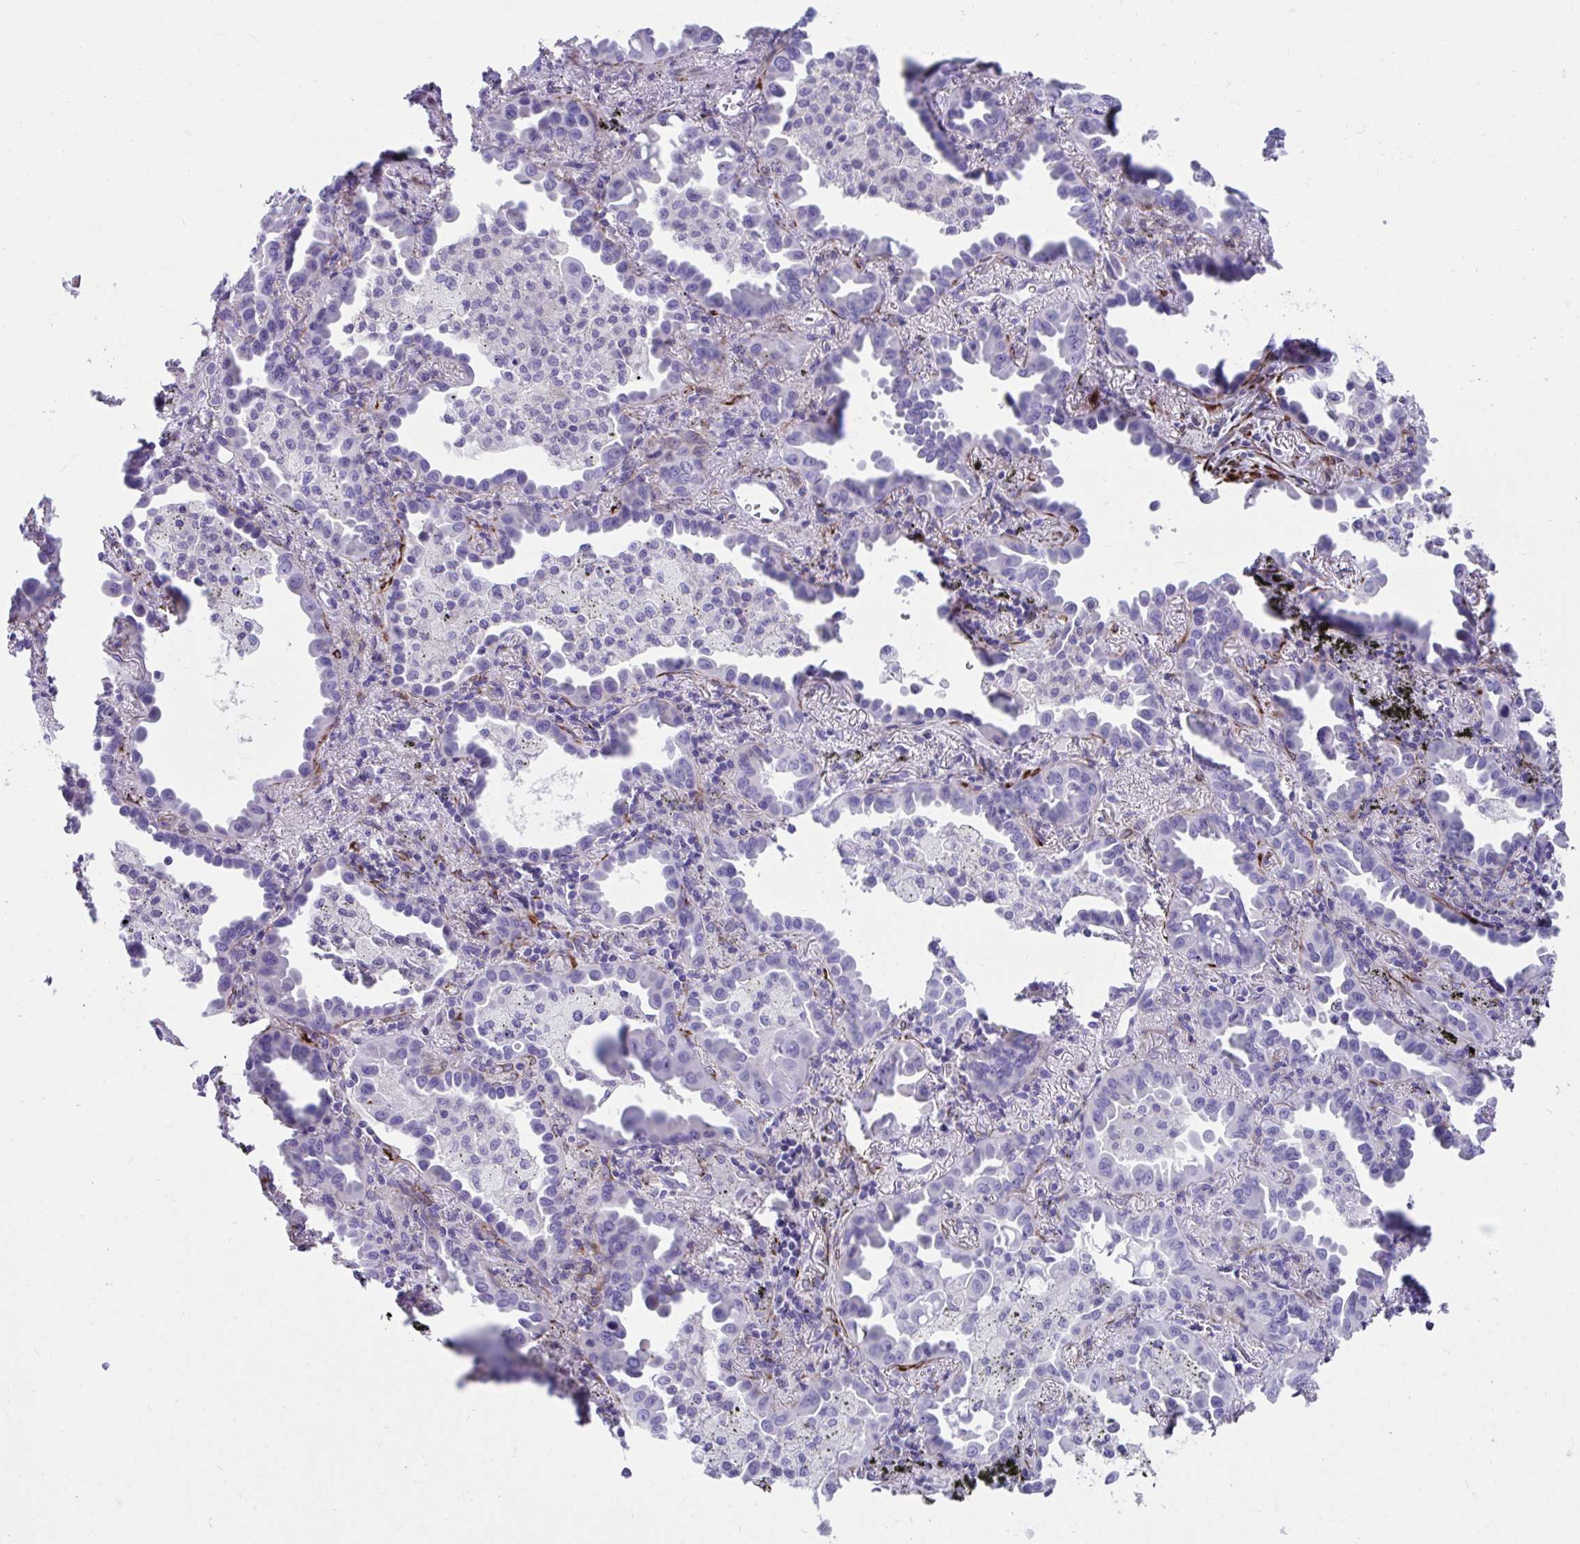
{"staining": {"intensity": "negative", "quantity": "none", "location": "none"}, "tissue": "lung cancer", "cell_type": "Tumor cells", "image_type": "cancer", "snomed": [{"axis": "morphology", "description": "Adenocarcinoma, NOS"}, {"axis": "topography", "description": "Lung"}], "caption": "Immunohistochemistry (IHC) histopathology image of neoplastic tissue: human lung cancer (adenocarcinoma) stained with DAB exhibits no significant protein staining in tumor cells.", "gene": "GRXCR2", "patient": {"sex": "male", "age": 68}}